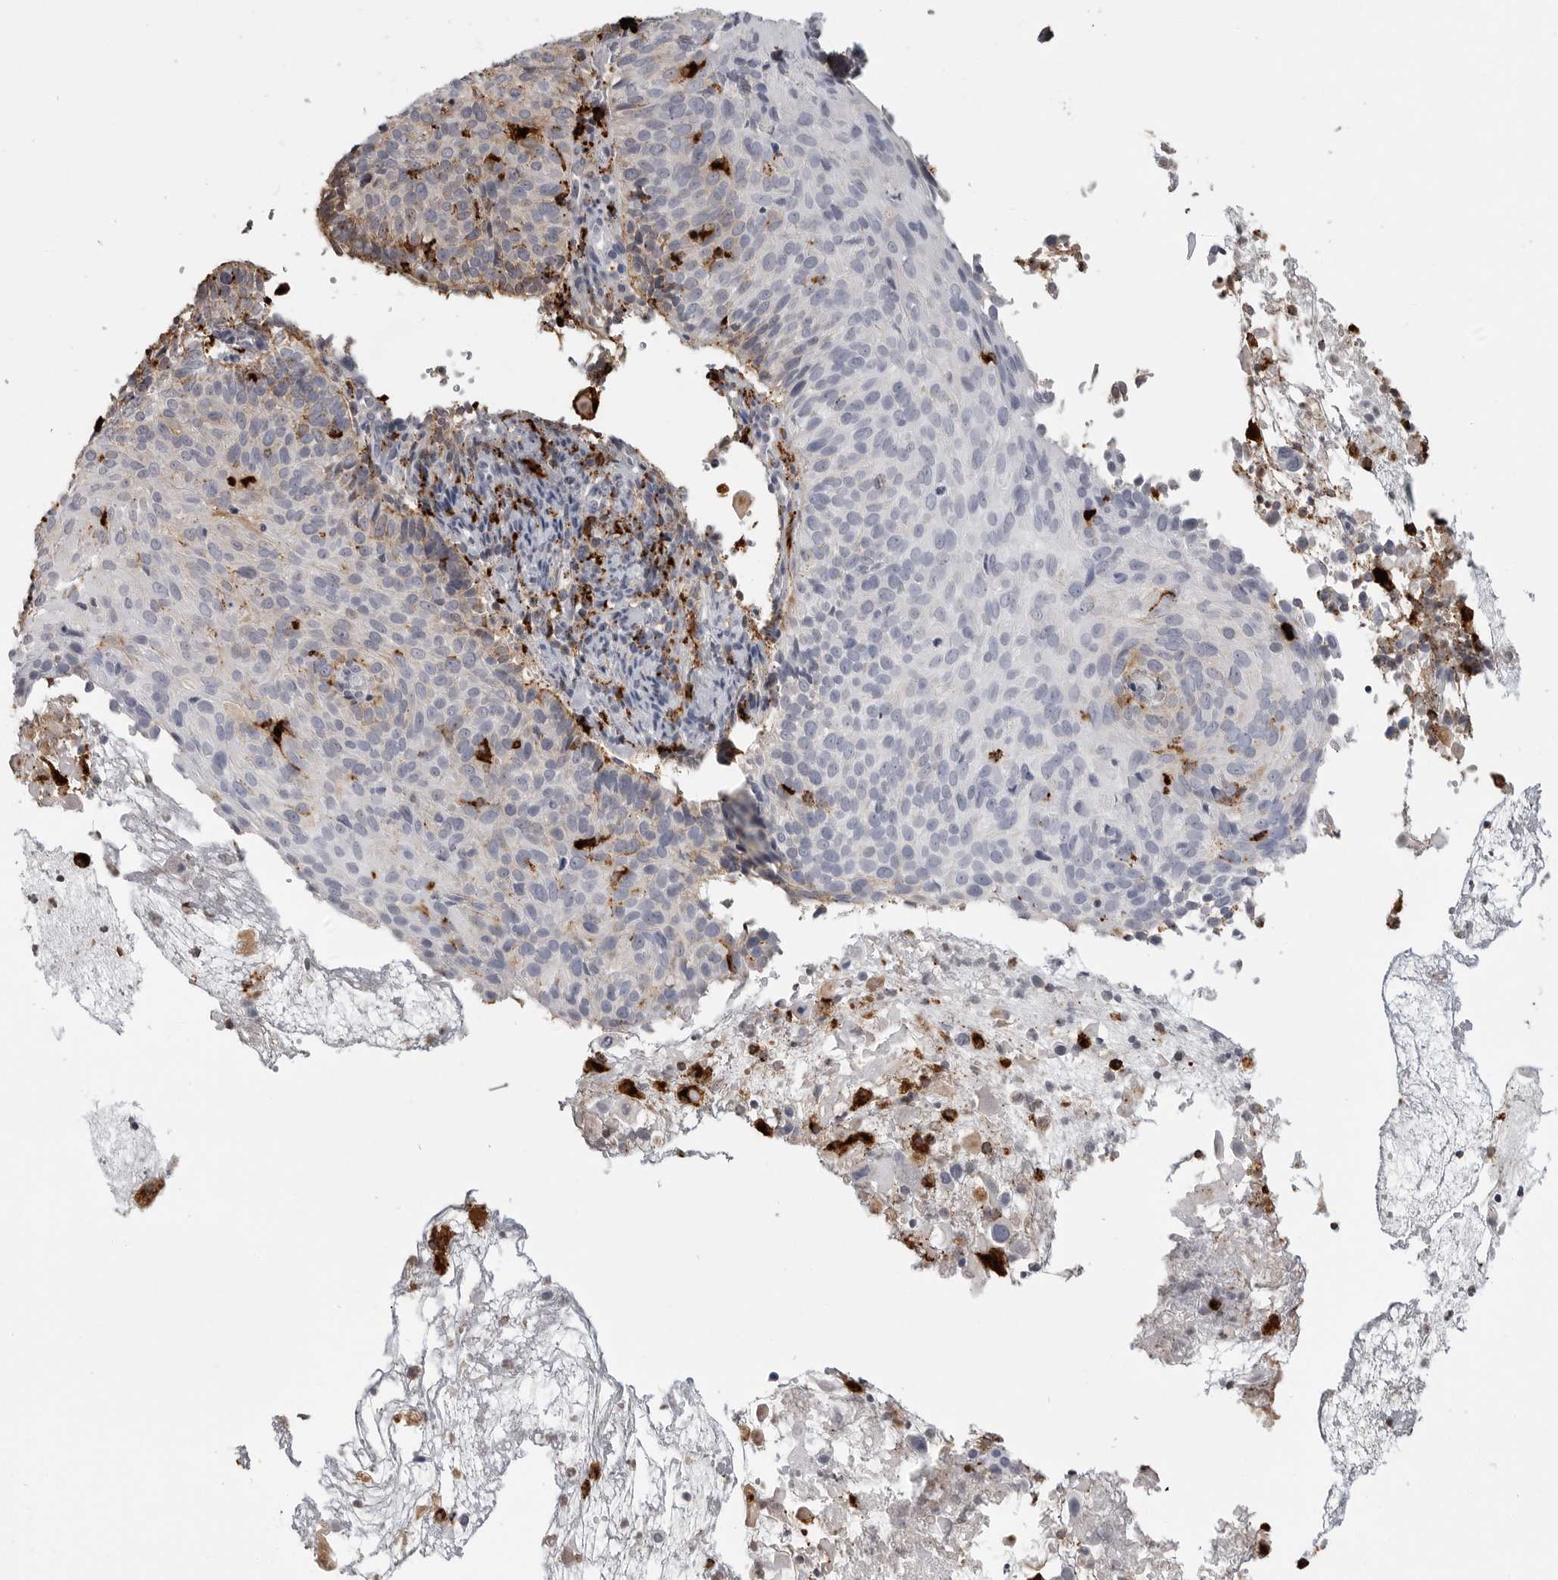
{"staining": {"intensity": "moderate", "quantity": "<25%", "location": "cytoplasmic/membranous"}, "tissue": "cervical cancer", "cell_type": "Tumor cells", "image_type": "cancer", "snomed": [{"axis": "morphology", "description": "Squamous cell carcinoma, NOS"}, {"axis": "topography", "description": "Cervix"}], "caption": "Cervical cancer tissue displays moderate cytoplasmic/membranous positivity in approximately <25% of tumor cells, visualized by immunohistochemistry. (DAB = brown stain, brightfield microscopy at high magnification).", "gene": "IFI30", "patient": {"sex": "female", "age": 74}}